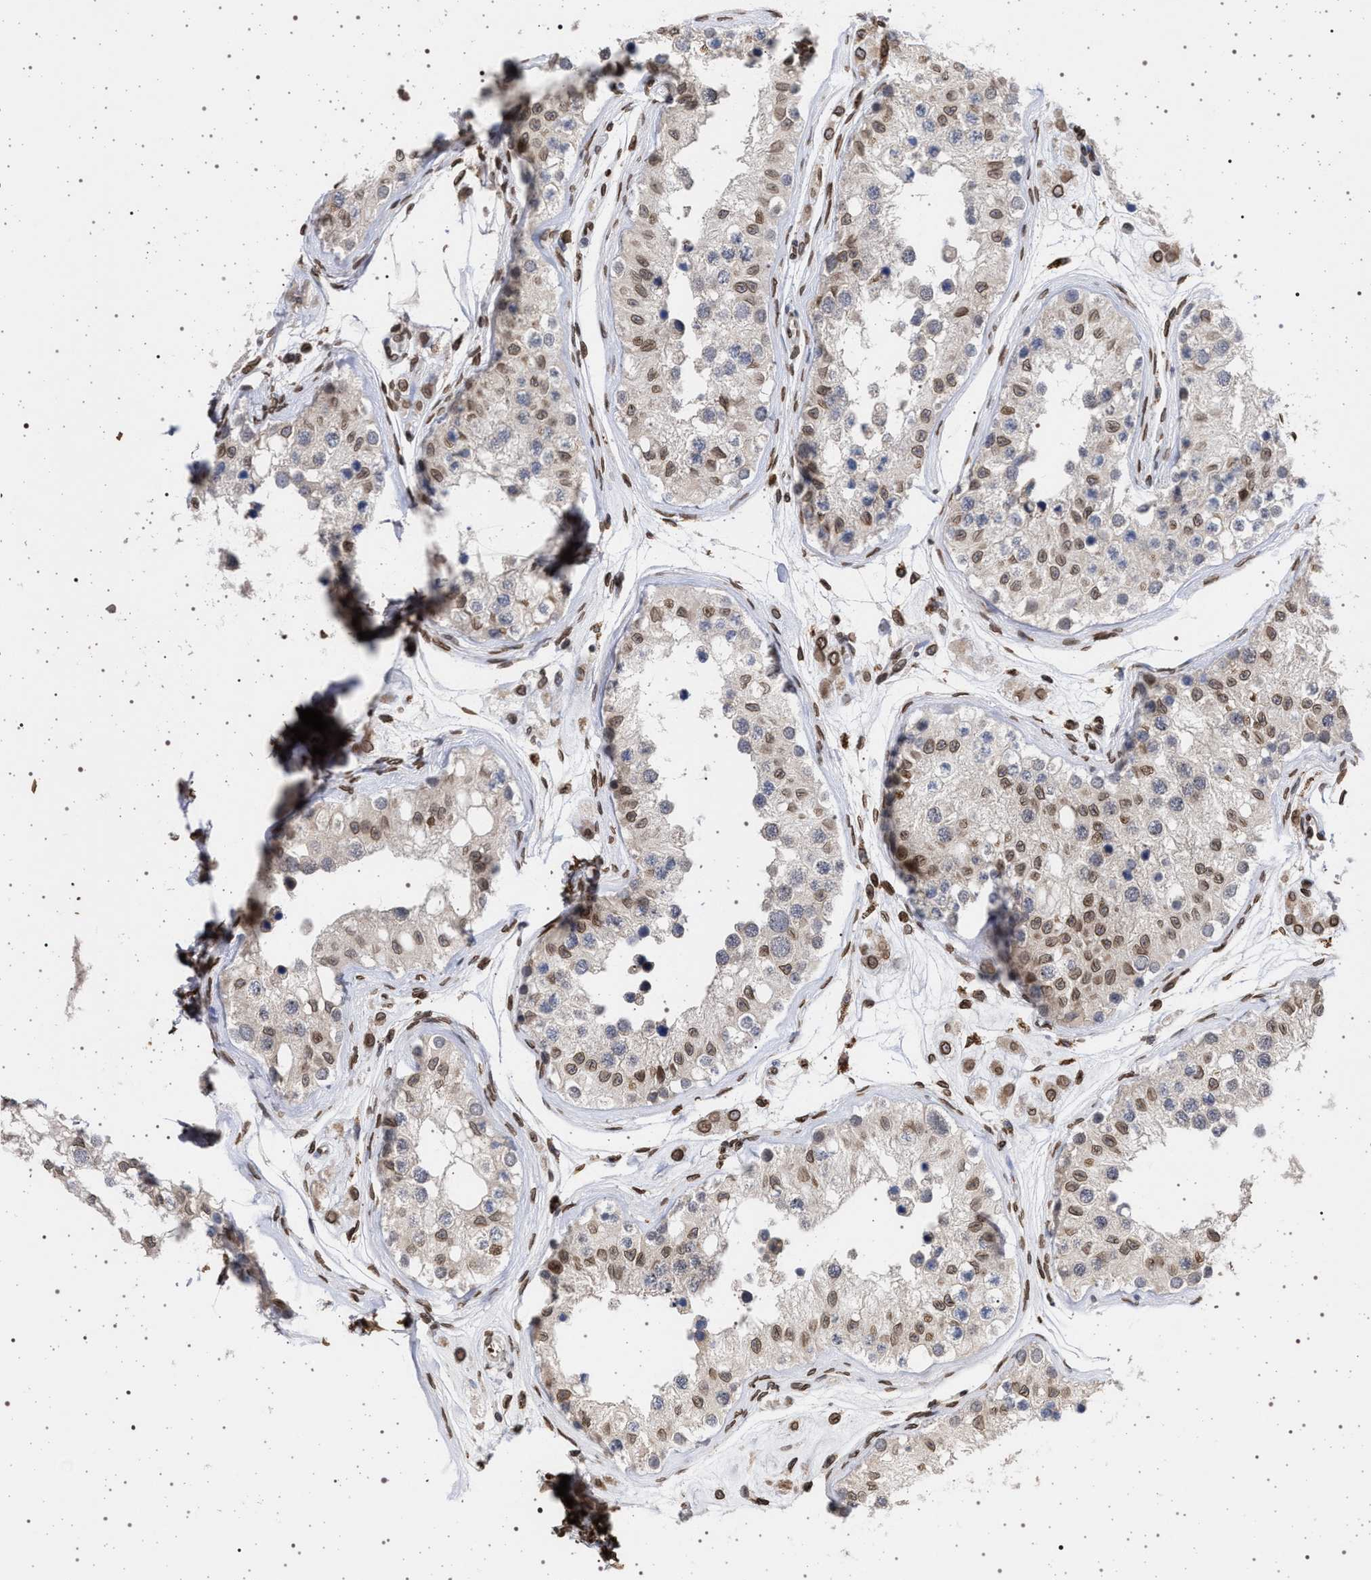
{"staining": {"intensity": "weak", "quantity": "25%-75%", "location": "cytoplasmic/membranous,nuclear"}, "tissue": "testis", "cell_type": "Cells in seminiferous ducts", "image_type": "normal", "snomed": [{"axis": "morphology", "description": "Normal tissue, NOS"}, {"axis": "morphology", "description": "Adenocarcinoma, metastatic, NOS"}, {"axis": "topography", "description": "Testis"}], "caption": "Testis stained with immunohistochemistry (IHC) displays weak cytoplasmic/membranous,nuclear positivity in approximately 25%-75% of cells in seminiferous ducts.", "gene": "ING2", "patient": {"sex": "male", "age": 26}}